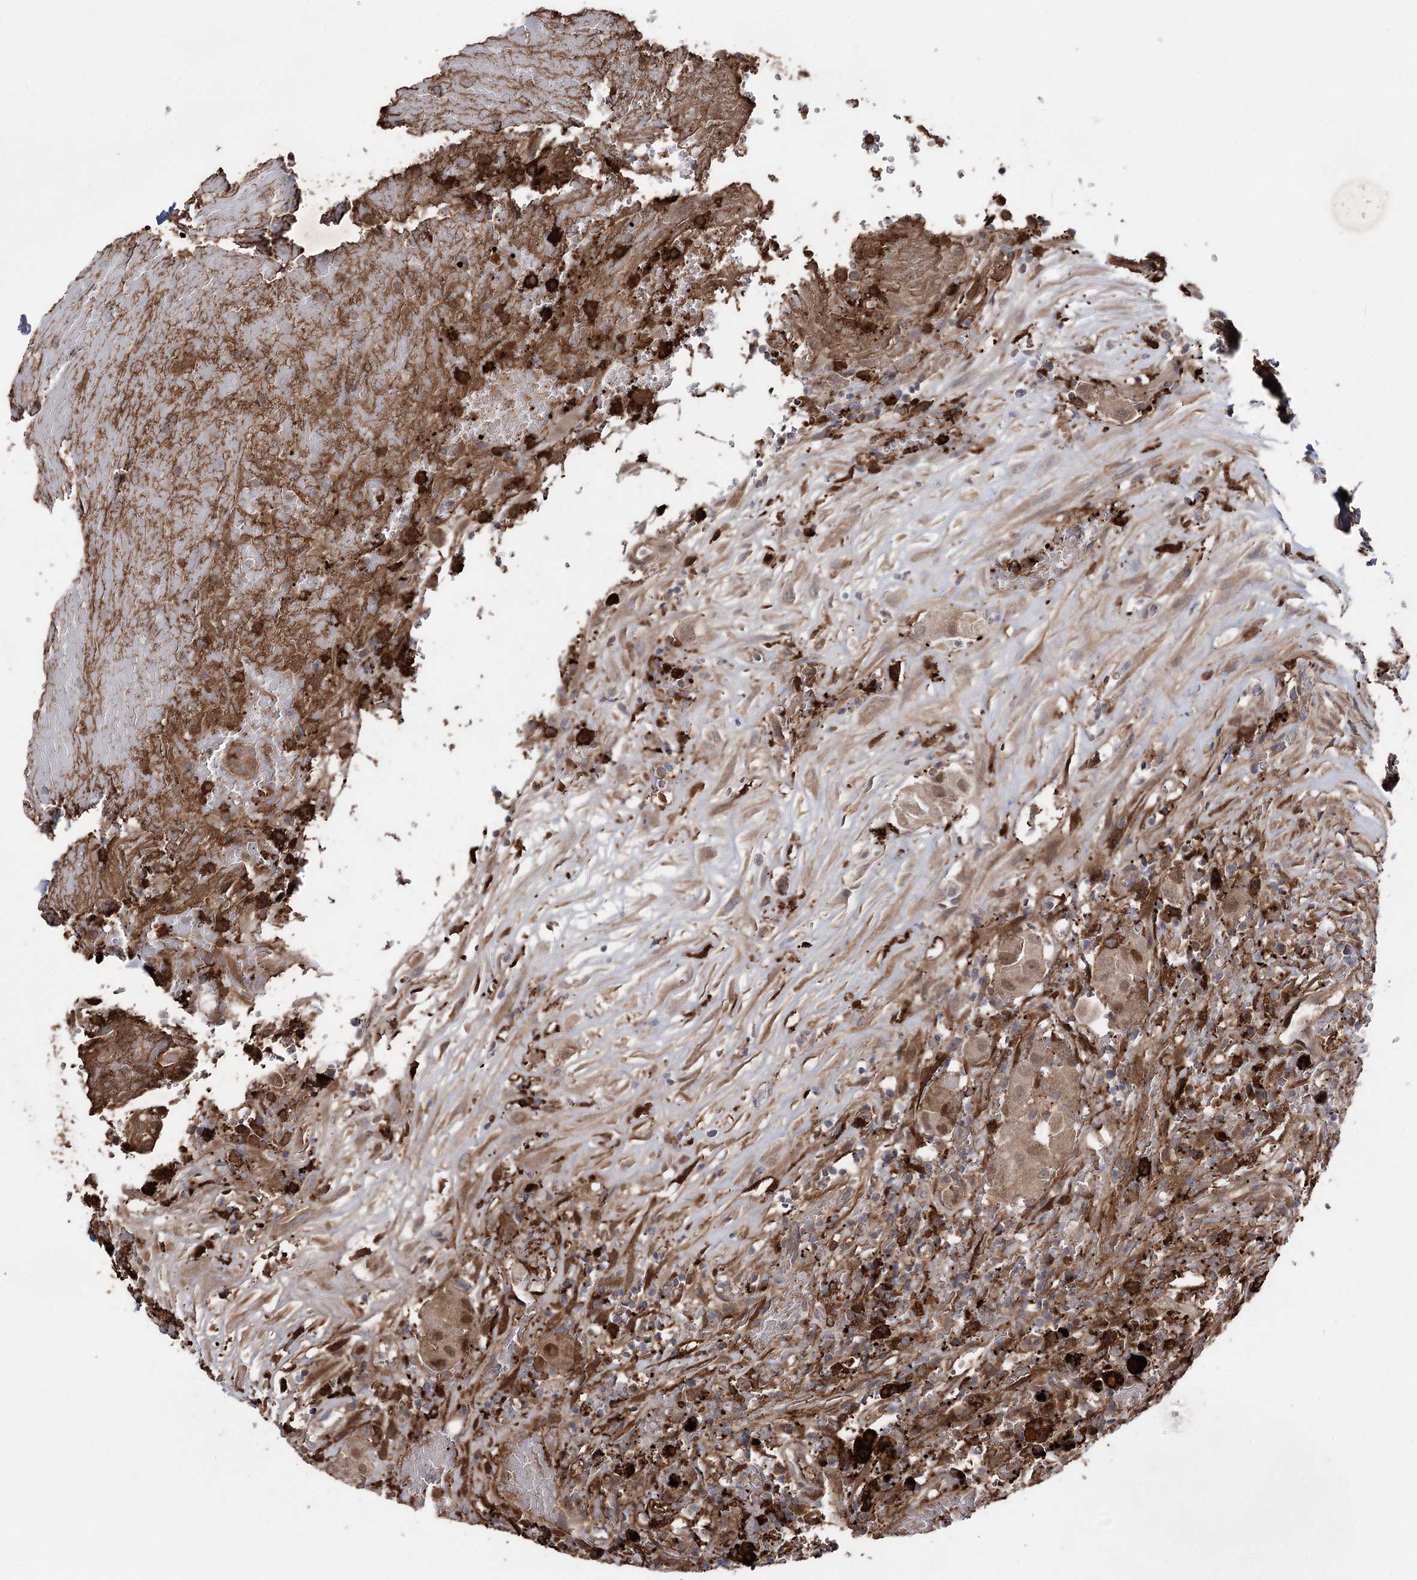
{"staining": {"intensity": "moderate", "quantity": ">75%", "location": "cytoplasmic/membranous,nuclear"}, "tissue": "thyroid cancer", "cell_type": "Tumor cells", "image_type": "cancer", "snomed": [{"axis": "morphology", "description": "Papillary adenocarcinoma, NOS"}, {"axis": "topography", "description": "Thyroid gland"}], "caption": "The micrograph shows a brown stain indicating the presence of a protein in the cytoplasmic/membranous and nuclear of tumor cells in thyroid cancer. Nuclei are stained in blue.", "gene": "OTUD1", "patient": {"sex": "male", "age": 77}}